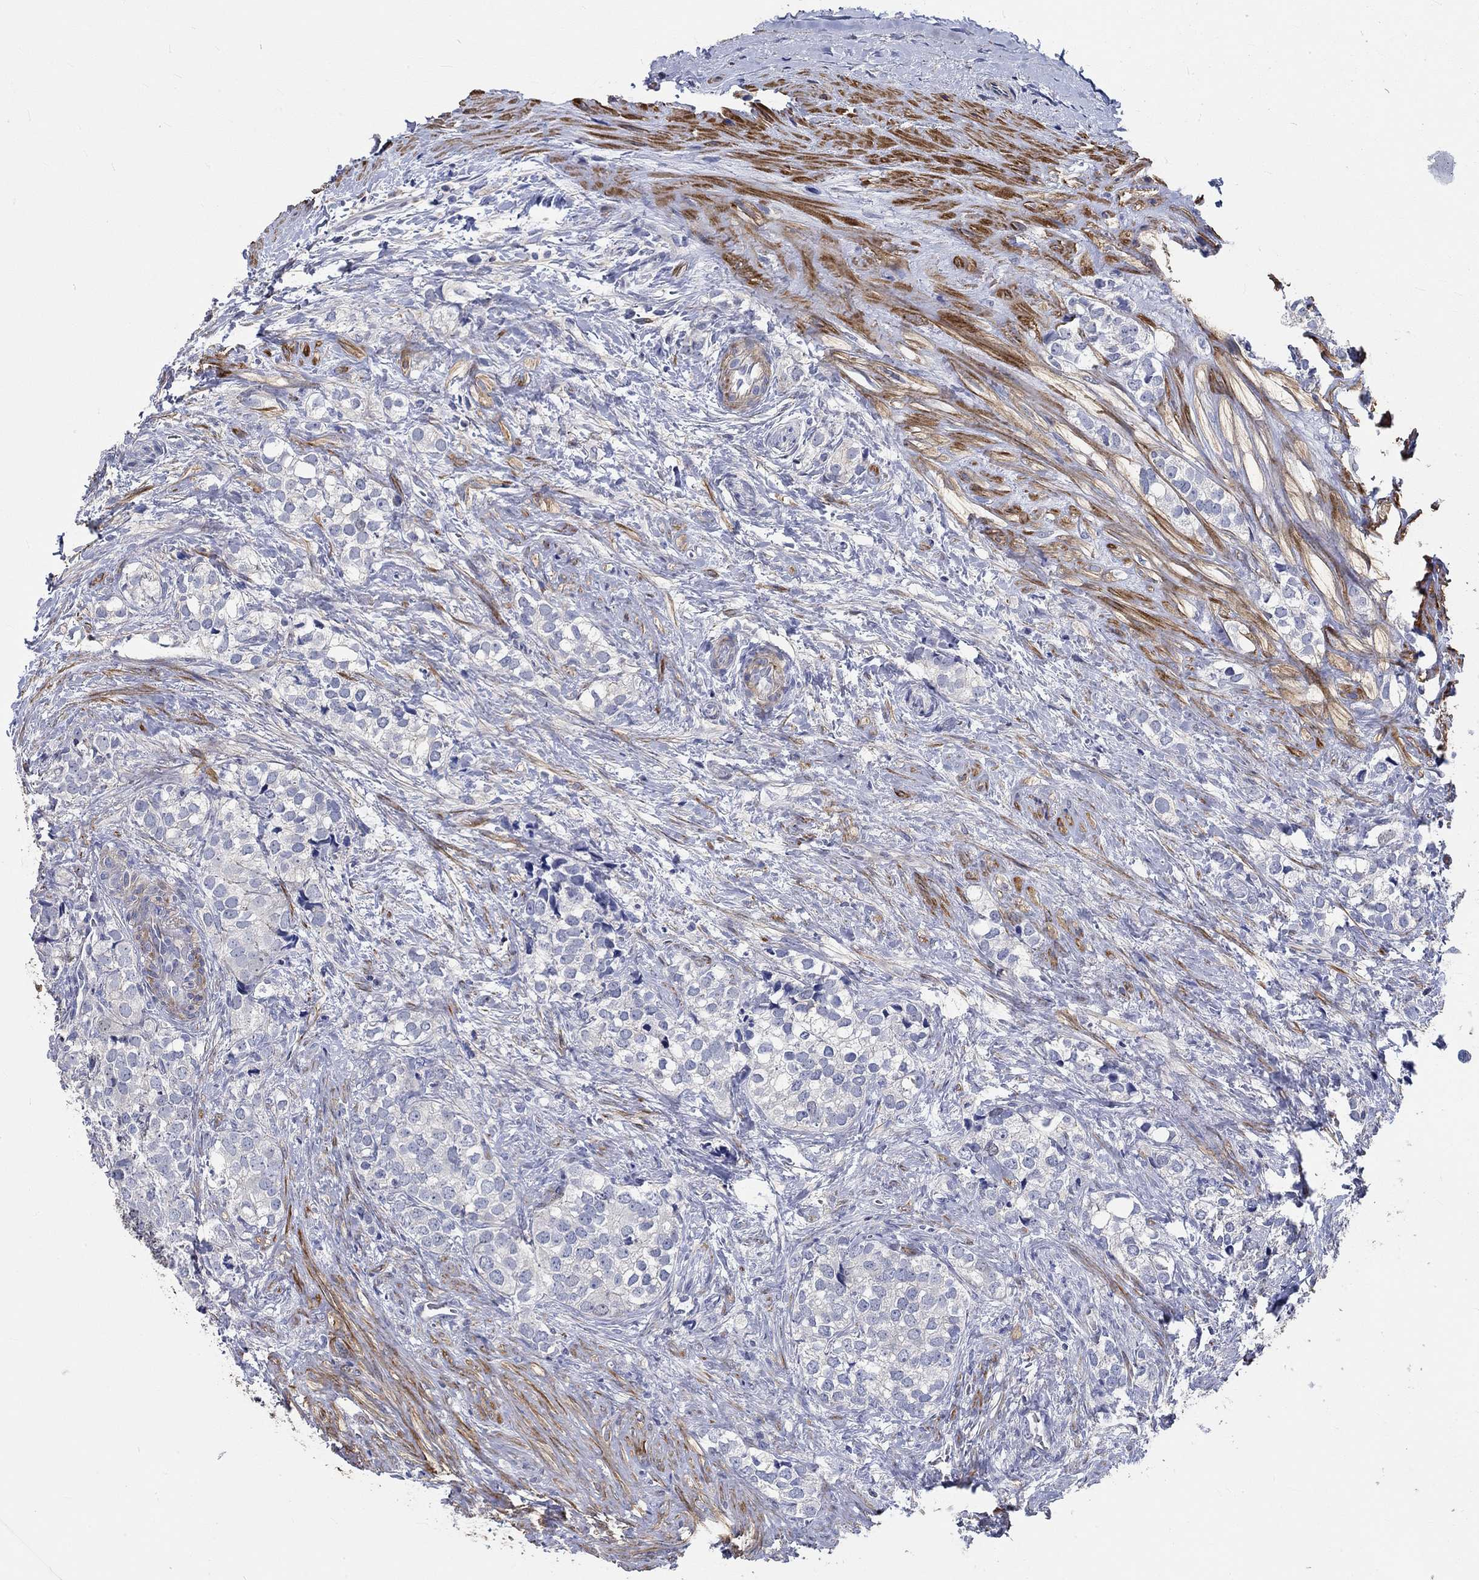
{"staining": {"intensity": "negative", "quantity": "none", "location": "none"}, "tissue": "prostate cancer", "cell_type": "Tumor cells", "image_type": "cancer", "snomed": [{"axis": "morphology", "description": "Adenocarcinoma, NOS"}, {"axis": "topography", "description": "Prostate and seminal vesicle, NOS"}], "caption": "DAB (3,3'-diaminobenzidine) immunohistochemical staining of prostate cancer shows no significant staining in tumor cells.", "gene": "TNFAIP8L3", "patient": {"sex": "male", "age": 63}}